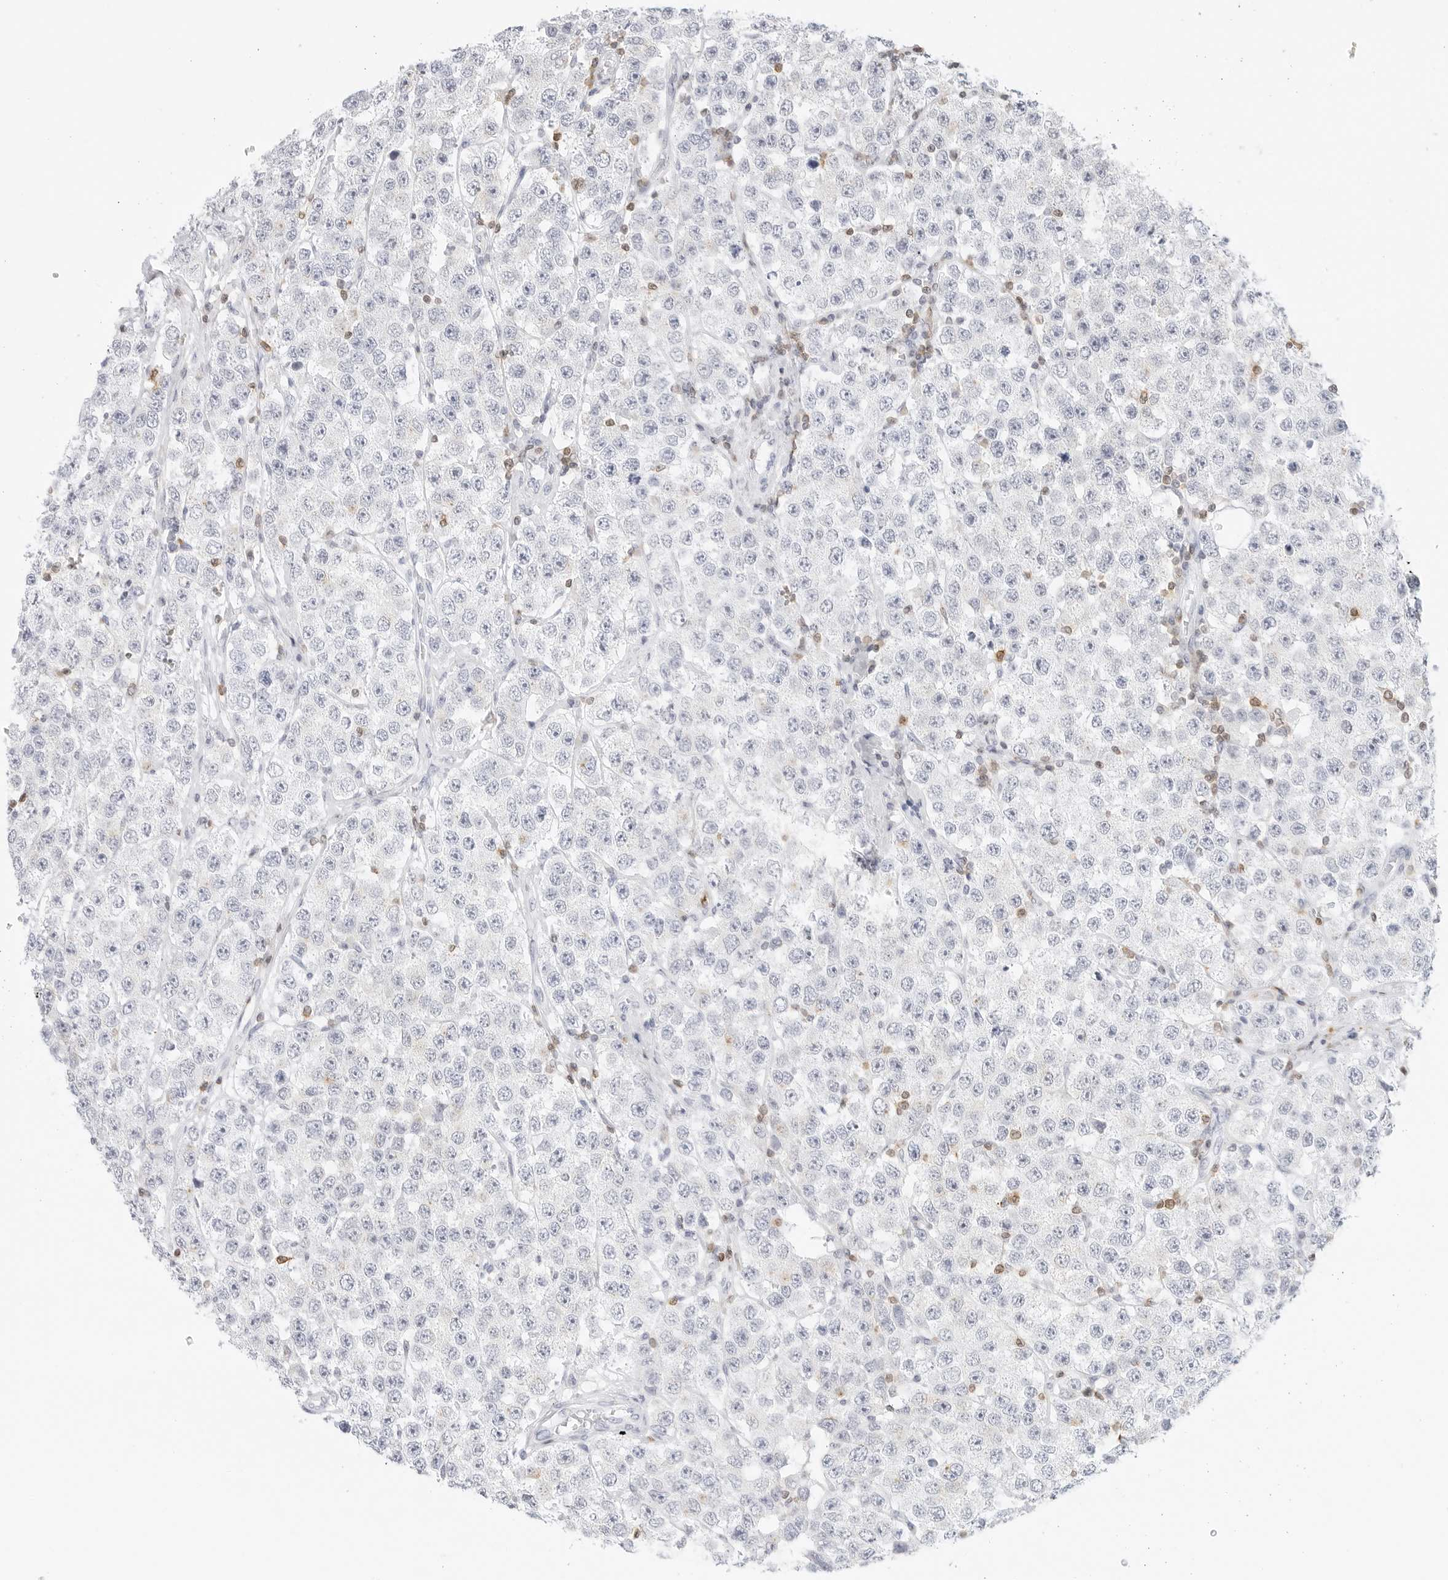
{"staining": {"intensity": "negative", "quantity": "none", "location": "none"}, "tissue": "testis cancer", "cell_type": "Tumor cells", "image_type": "cancer", "snomed": [{"axis": "morphology", "description": "Seminoma, NOS"}, {"axis": "topography", "description": "Testis"}], "caption": "Protein analysis of seminoma (testis) reveals no significant positivity in tumor cells.", "gene": "SLC9A3R1", "patient": {"sex": "male", "age": 28}}